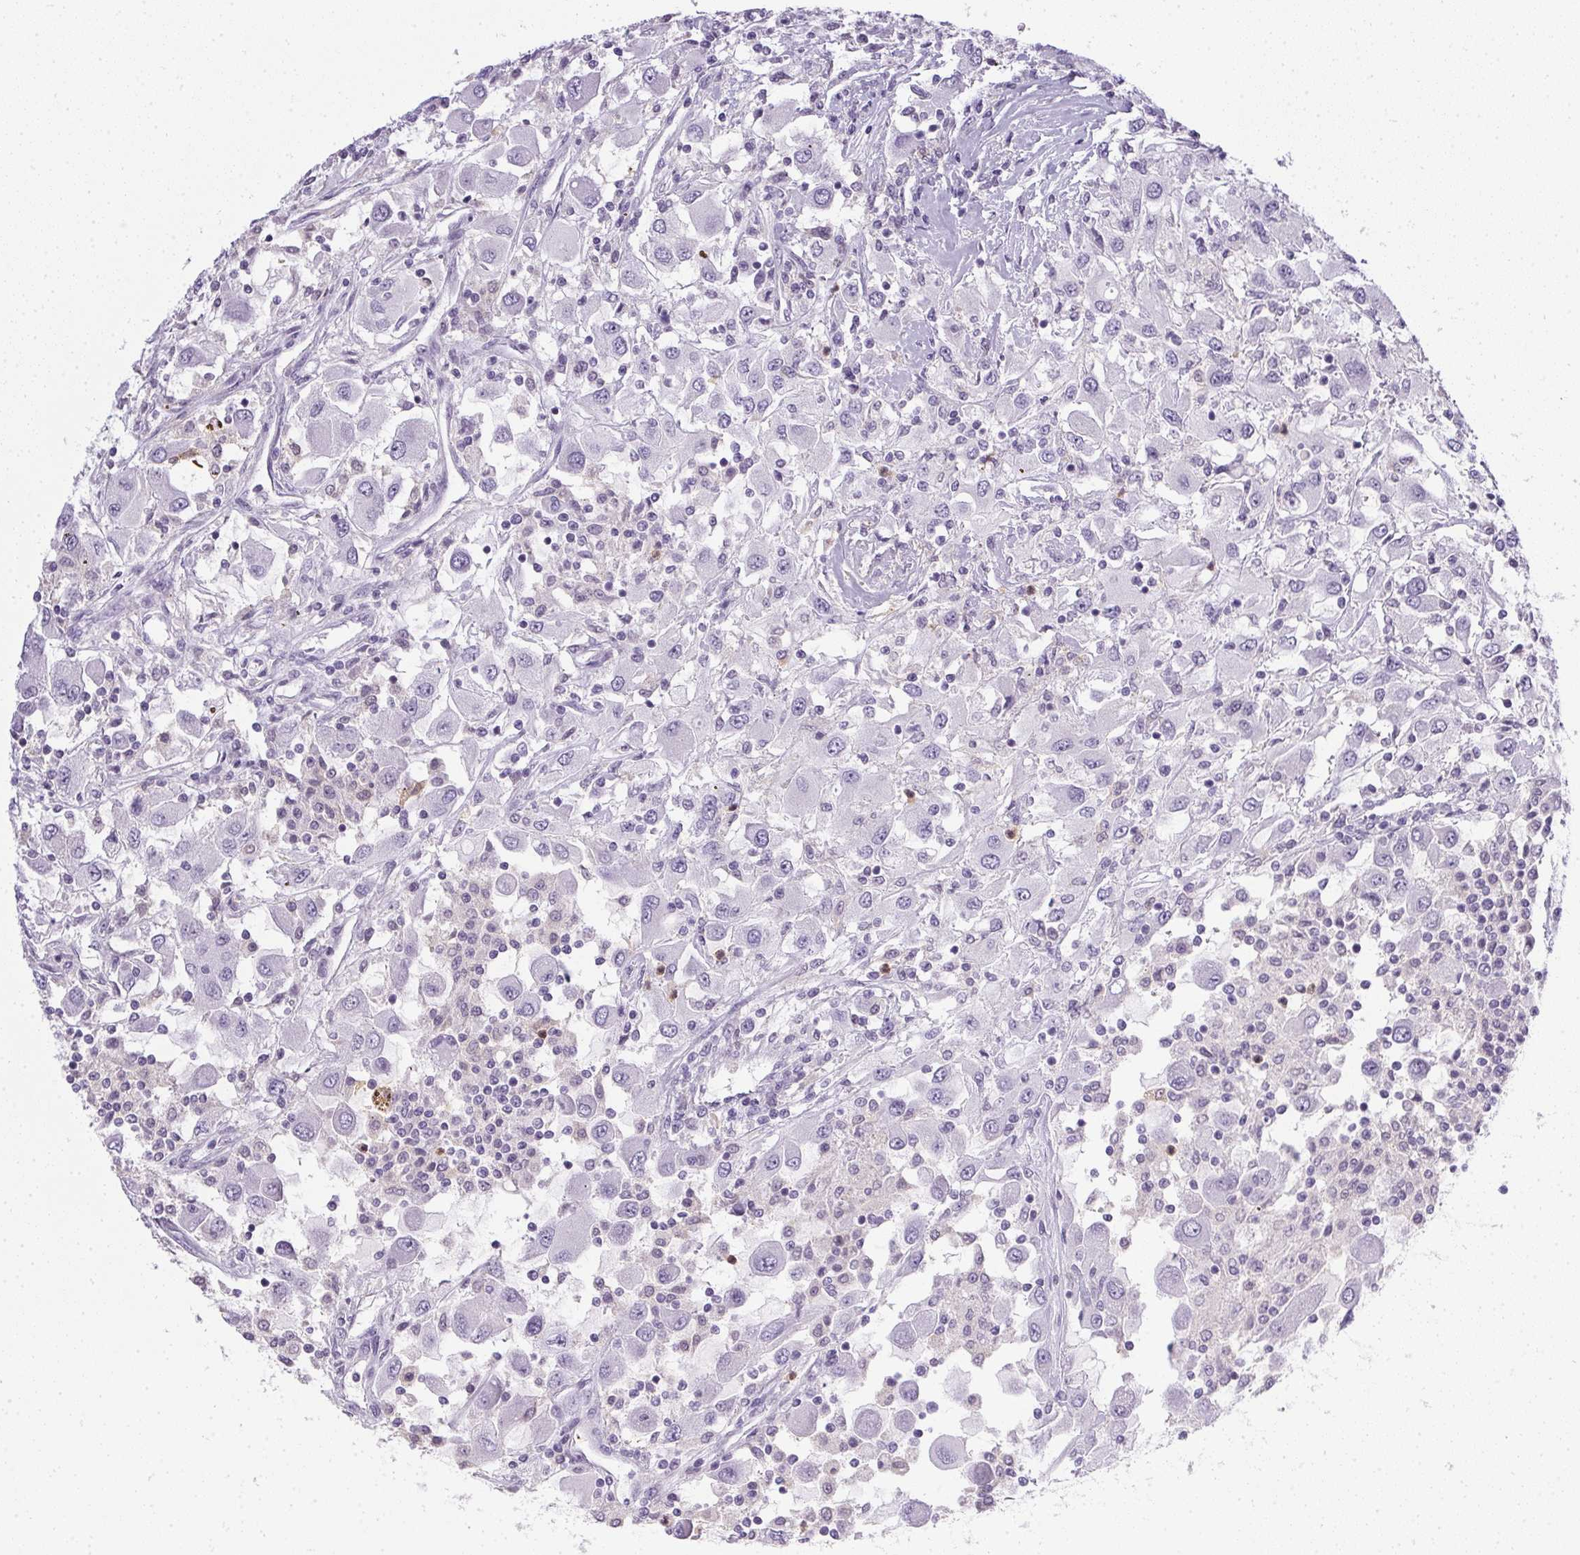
{"staining": {"intensity": "negative", "quantity": "none", "location": "none"}, "tissue": "renal cancer", "cell_type": "Tumor cells", "image_type": "cancer", "snomed": [{"axis": "morphology", "description": "Adenocarcinoma, NOS"}, {"axis": "topography", "description": "Kidney"}], "caption": "Renal cancer (adenocarcinoma) stained for a protein using immunohistochemistry demonstrates no staining tumor cells.", "gene": "DNAJC5G", "patient": {"sex": "female", "age": 67}}